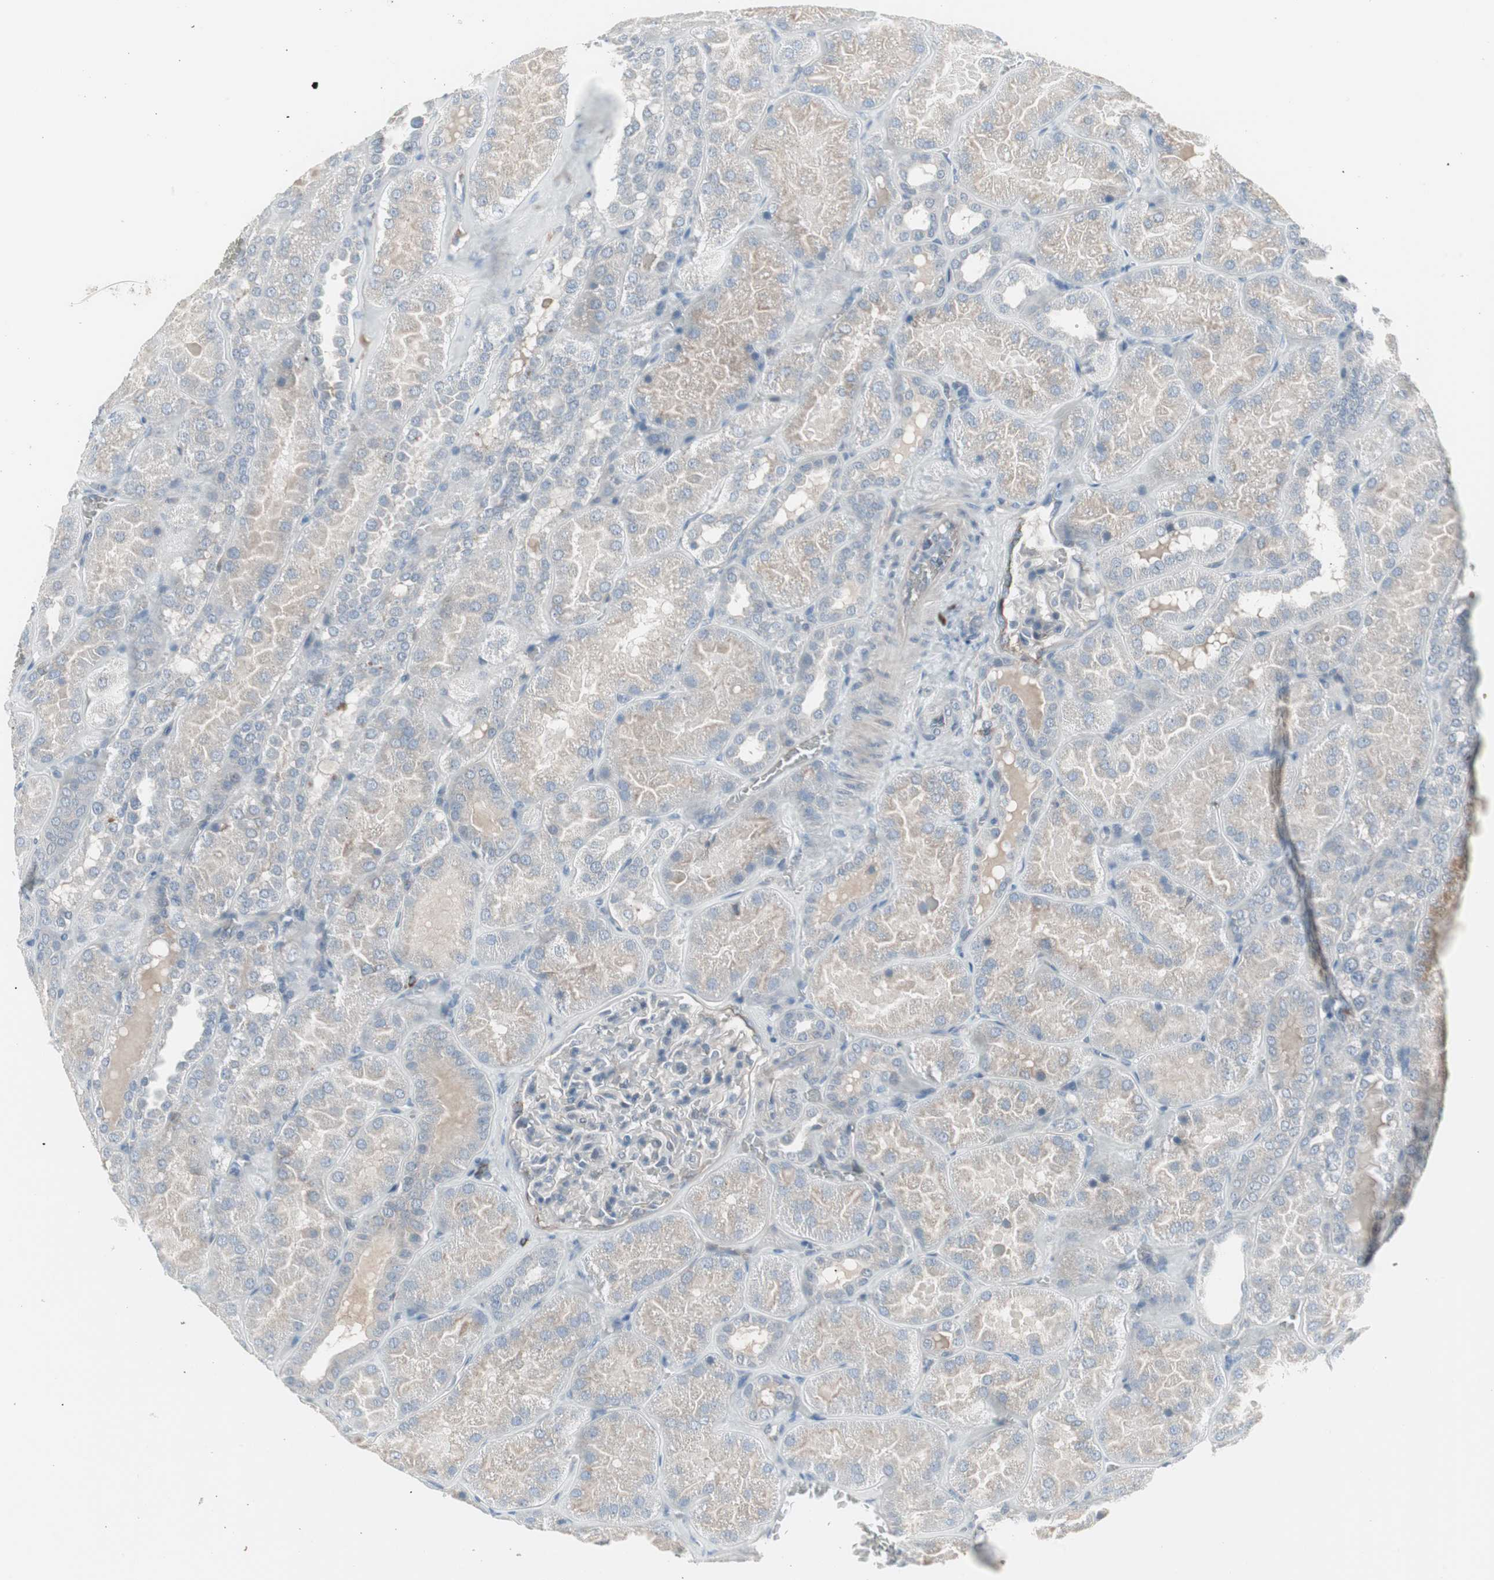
{"staining": {"intensity": "negative", "quantity": "none", "location": "none"}, "tissue": "kidney", "cell_type": "Cells in glomeruli", "image_type": "normal", "snomed": [{"axis": "morphology", "description": "Normal tissue, NOS"}, {"axis": "topography", "description": "Kidney"}], "caption": "This is an IHC photomicrograph of normal human kidney. There is no staining in cells in glomeruli.", "gene": "ZSCAN32", "patient": {"sex": "male", "age": 28}}